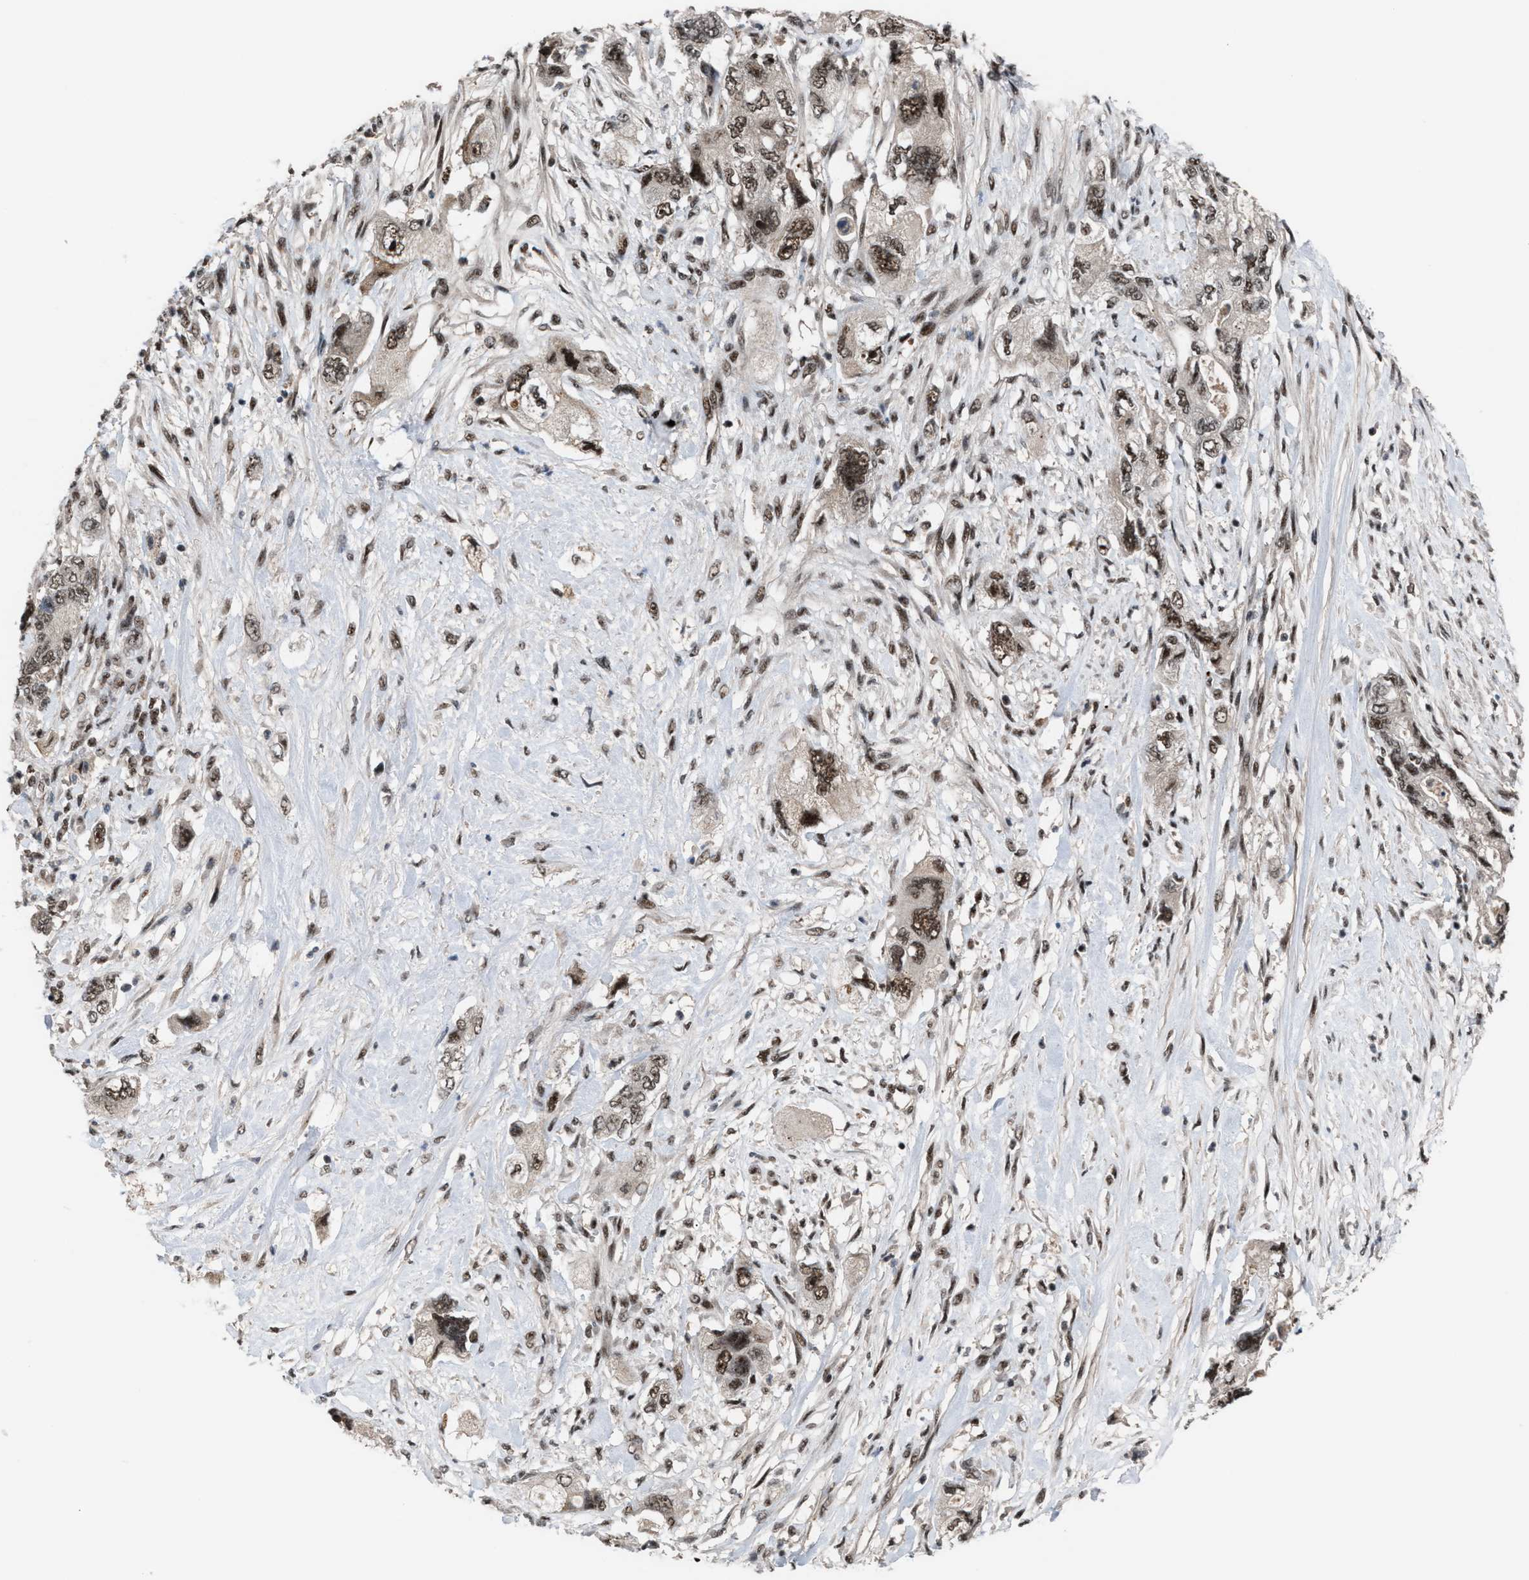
{"staining": {"intensity": "strong", "quantity": ">75%", "location": "nuclear"}, "tissue": "pancreatic cancer", "cell_type": "Tumor cells", "image_type": "cancer", "snomed": [{"axis": "morphology", "description": "Adenocarcinoma, NOS"}, {"axis": "topography", "description": "Pancreas"}], "caption": "This histopathology image displays adenocarcinoma (pancreatic) stained with IHC to label a protein in brown. The nuclear of tumor cells show strong positivity for the protein. Nuclei are counter-stained blue.", "gene": "PRPF4", "patient": {"sex": "female", "age": 73}}